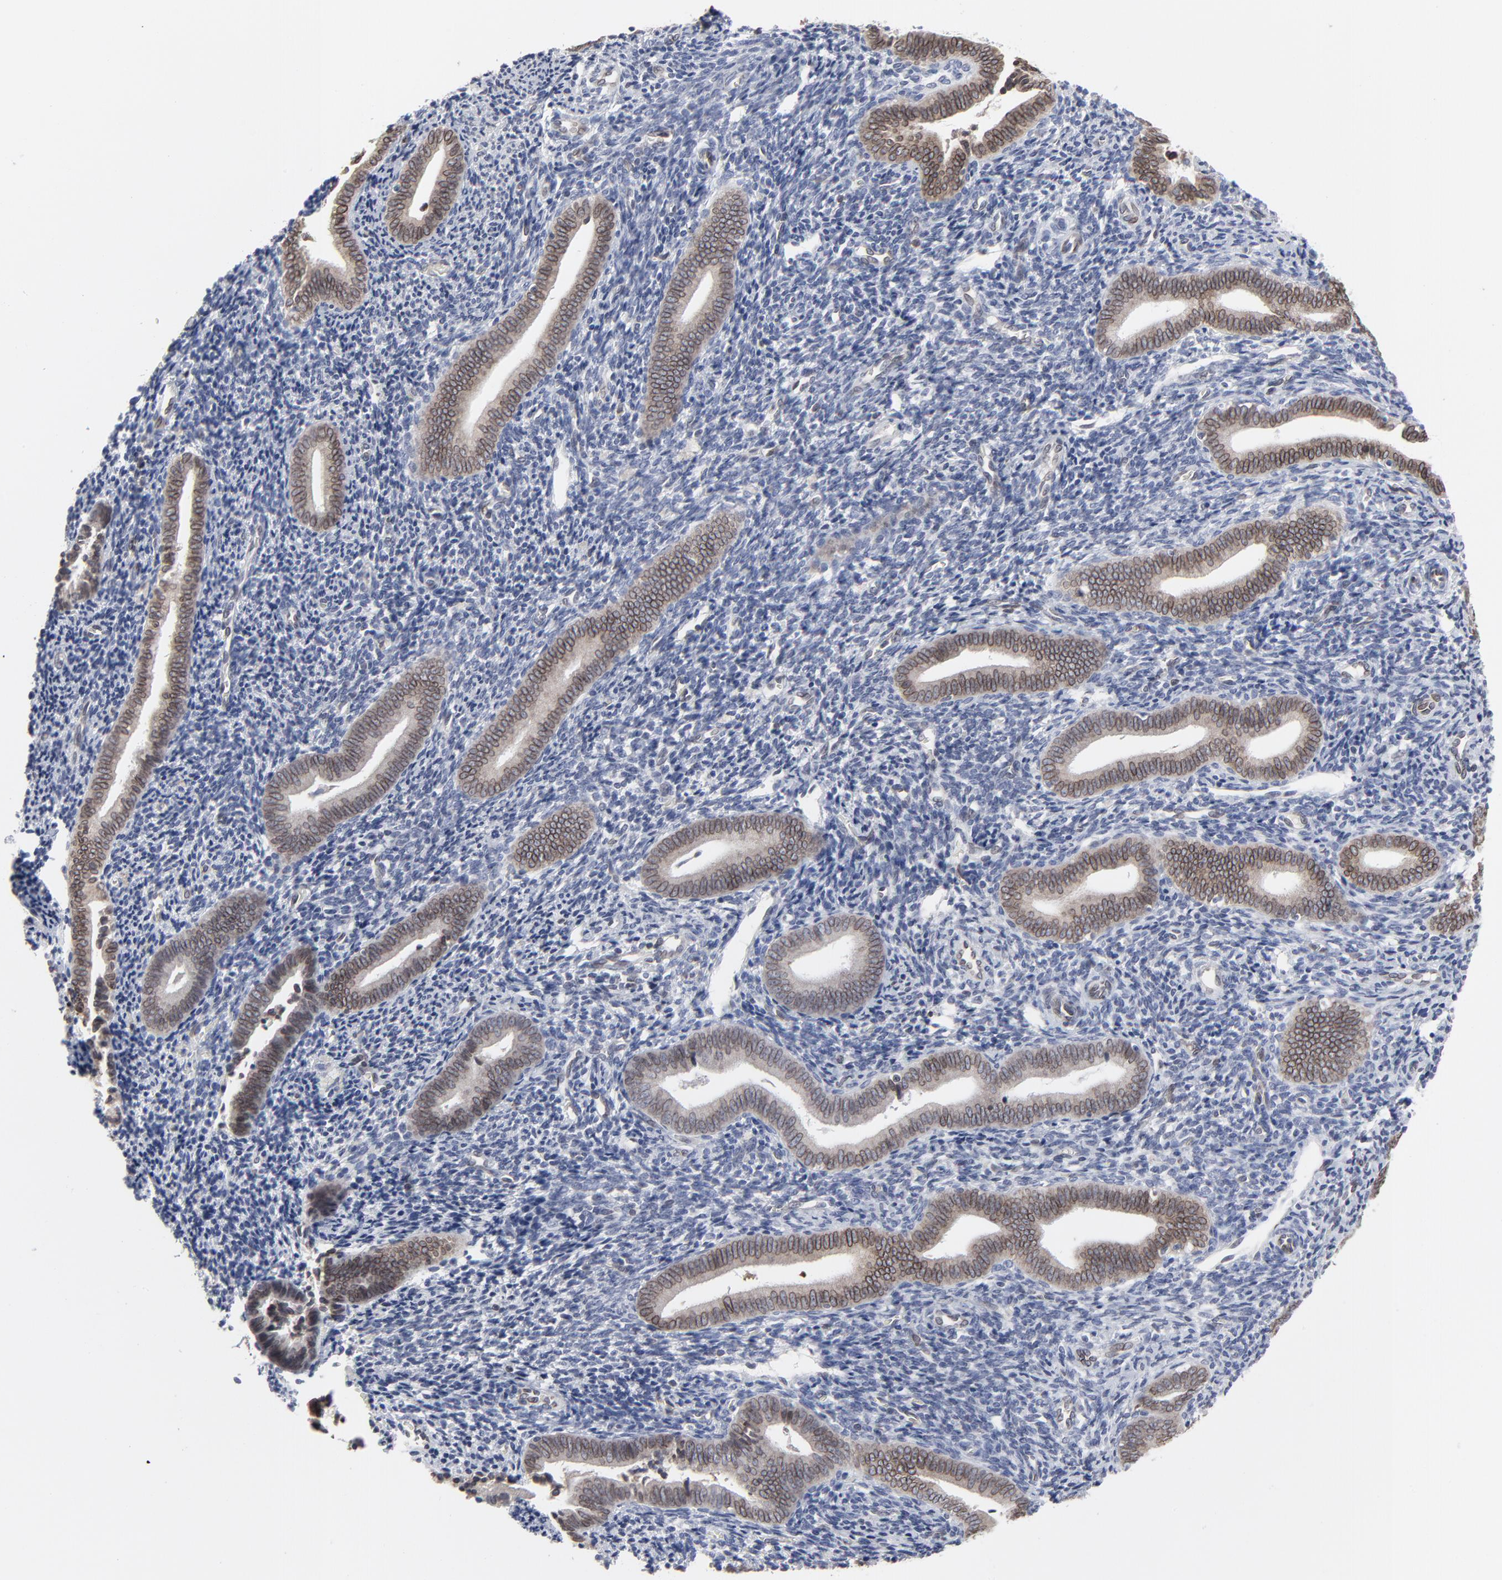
{"staining": {"intensity": "negative", "quantity": "none", "location": "none"}, "tissue": "endometrium", "cell_type": "Cells in endometrial stroma", "image_type": "normal", "snomed": [{"axis": "morphology", "description": "Normal tissue, NOS"}, {"axis": "topography", "description": "Uterus"}, {"axis": "topography", "description": "Endometrium"}], "caption": "DAB (3,3'-diaminobenzidine) immunohistochemical staining of unremarkable human endometrium shows no significant staining in cells in endometrial stroma.", "gene": "SYNE2", "patient": {"sex": "female", "age": 33}}